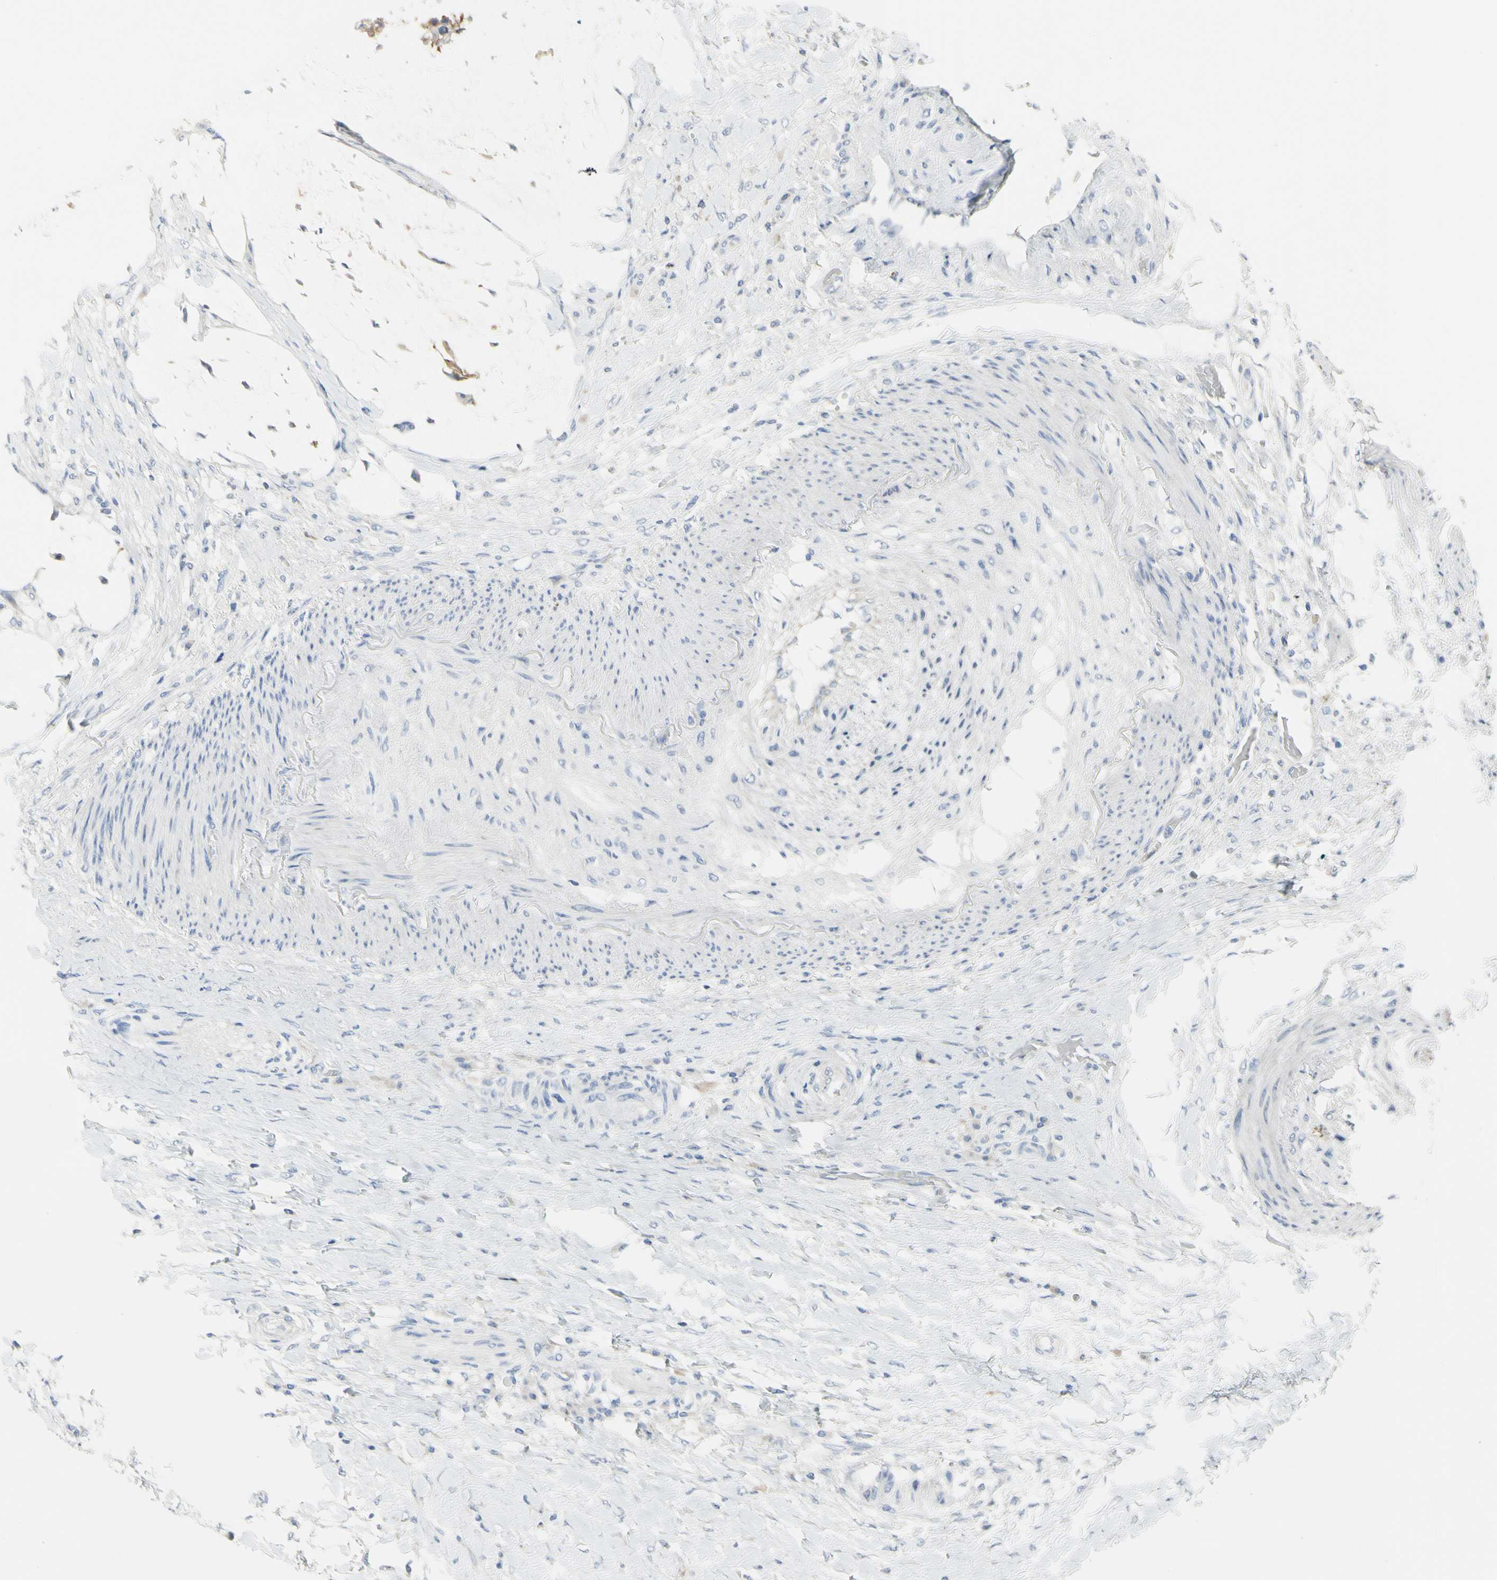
{"staining": {"intensity": "negative", "quantity": "none", "location": "none"}, "tissue": "colorectal cancer", "cell_type": "Tumor cells", "image_type": "cancer", "snomed": [{"axis": "morphology", "description": "Adenocarcinoma, NOS"}, {"axis": "topography", "description": "Rectum"}], "caption": "Immunohistochemistry (IHC) of human colorectal cancer displays no staining in tumor cells. The staining is performed using DAB (3,3'-diaminobenzidine) brown chromogen with nuclei counter-stained in using hematoxylin.", "gene": "MUC1", "patient": {"sex": "female", "age": 77}}